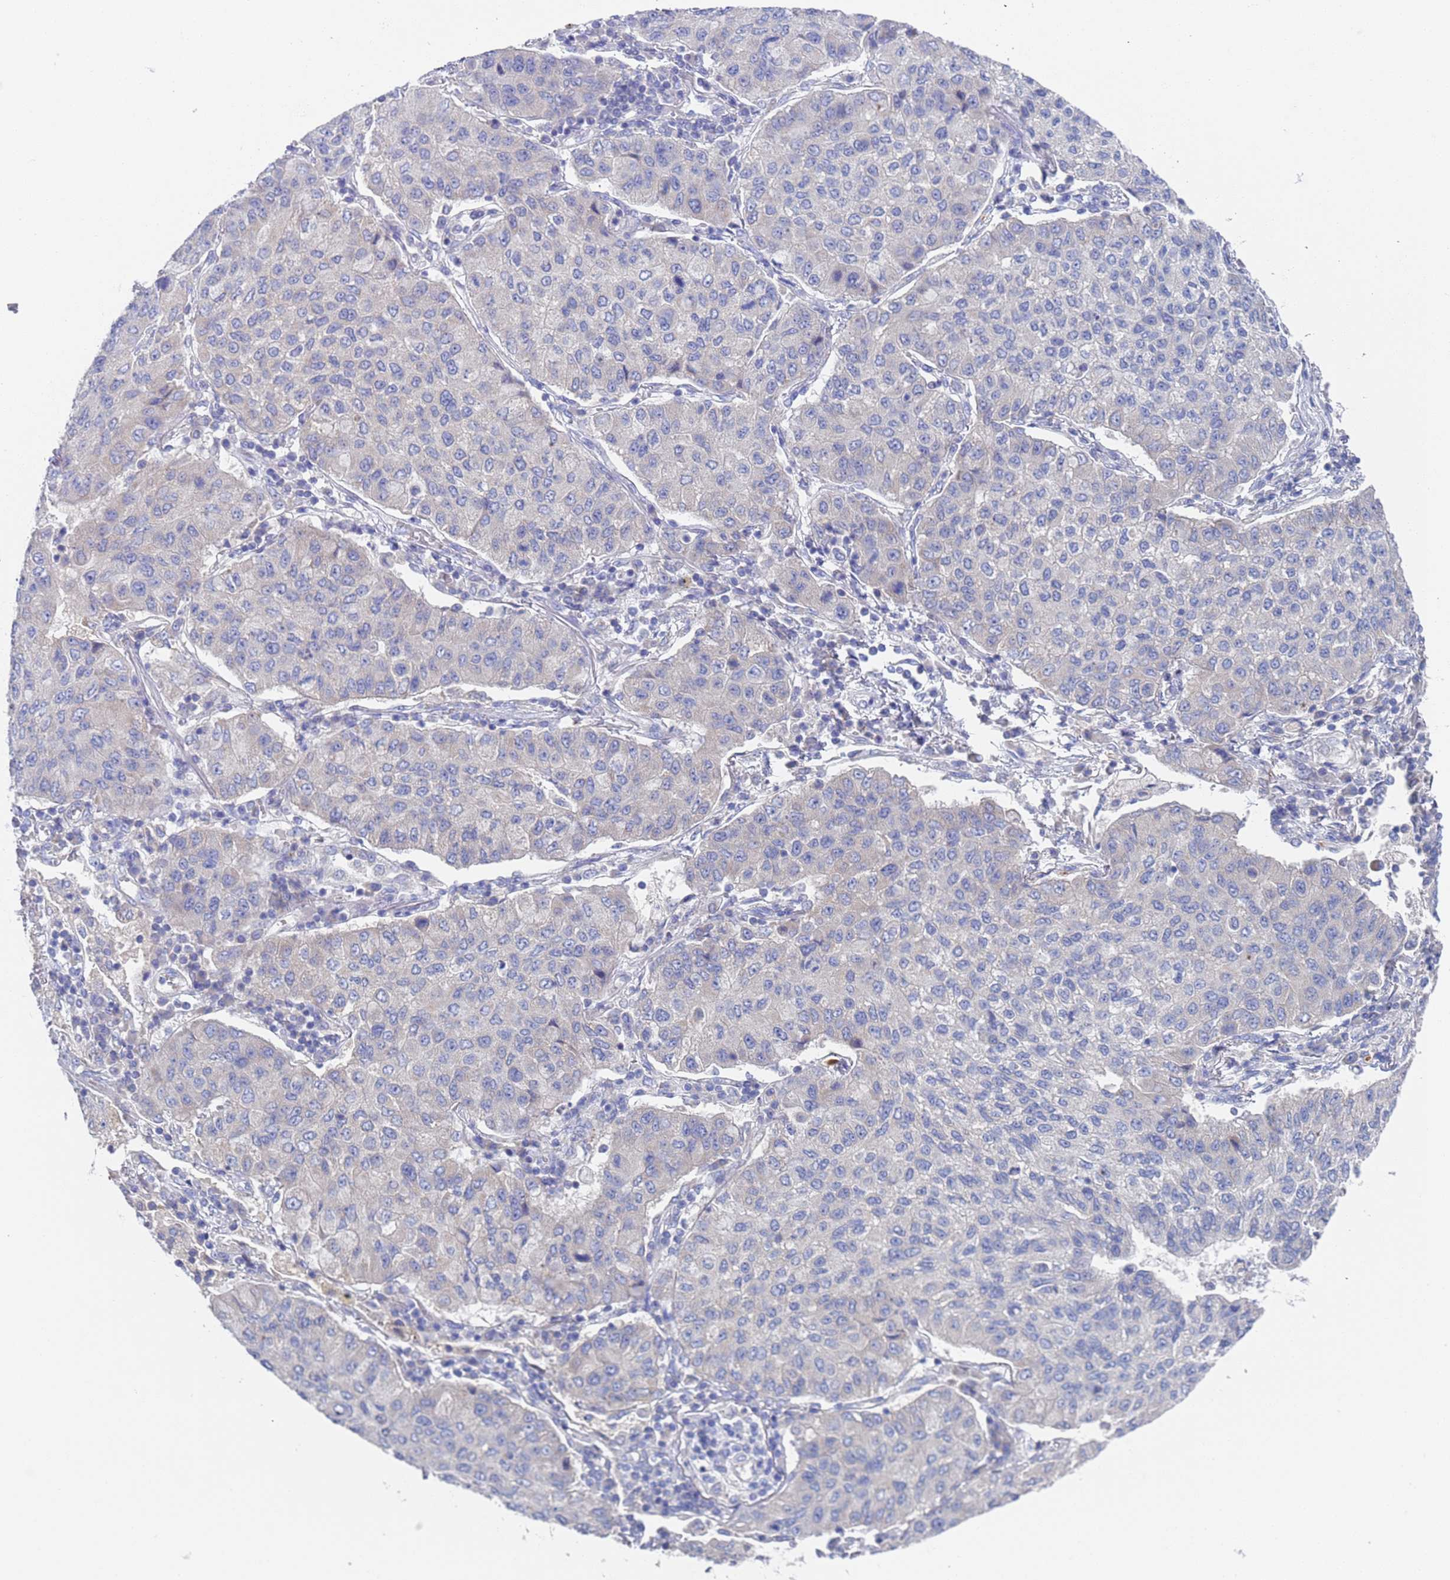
{"staining": {"intensity": "negative", "quantity": "none", "location": "none"}, "tissue": "lung cancer", "cell_type": "Tumor cells", "image_type": "cancer", "snomed": [{"axis": "morphology", "description": "Squamous cell carcinoma, NOS"}, {"axis": "topography", "description": "Lung"}], "caption": "The image displays no significant expression in tumor cells of squamous cell carcinoma (lung). The staining was performed using DAB to visualize the protein expression in brown, while the nuclei were stained in blue with hematoxylin (Magnification: 20x).", "gene": "PET117", "patient": {"sex": "male", "age": 74}}